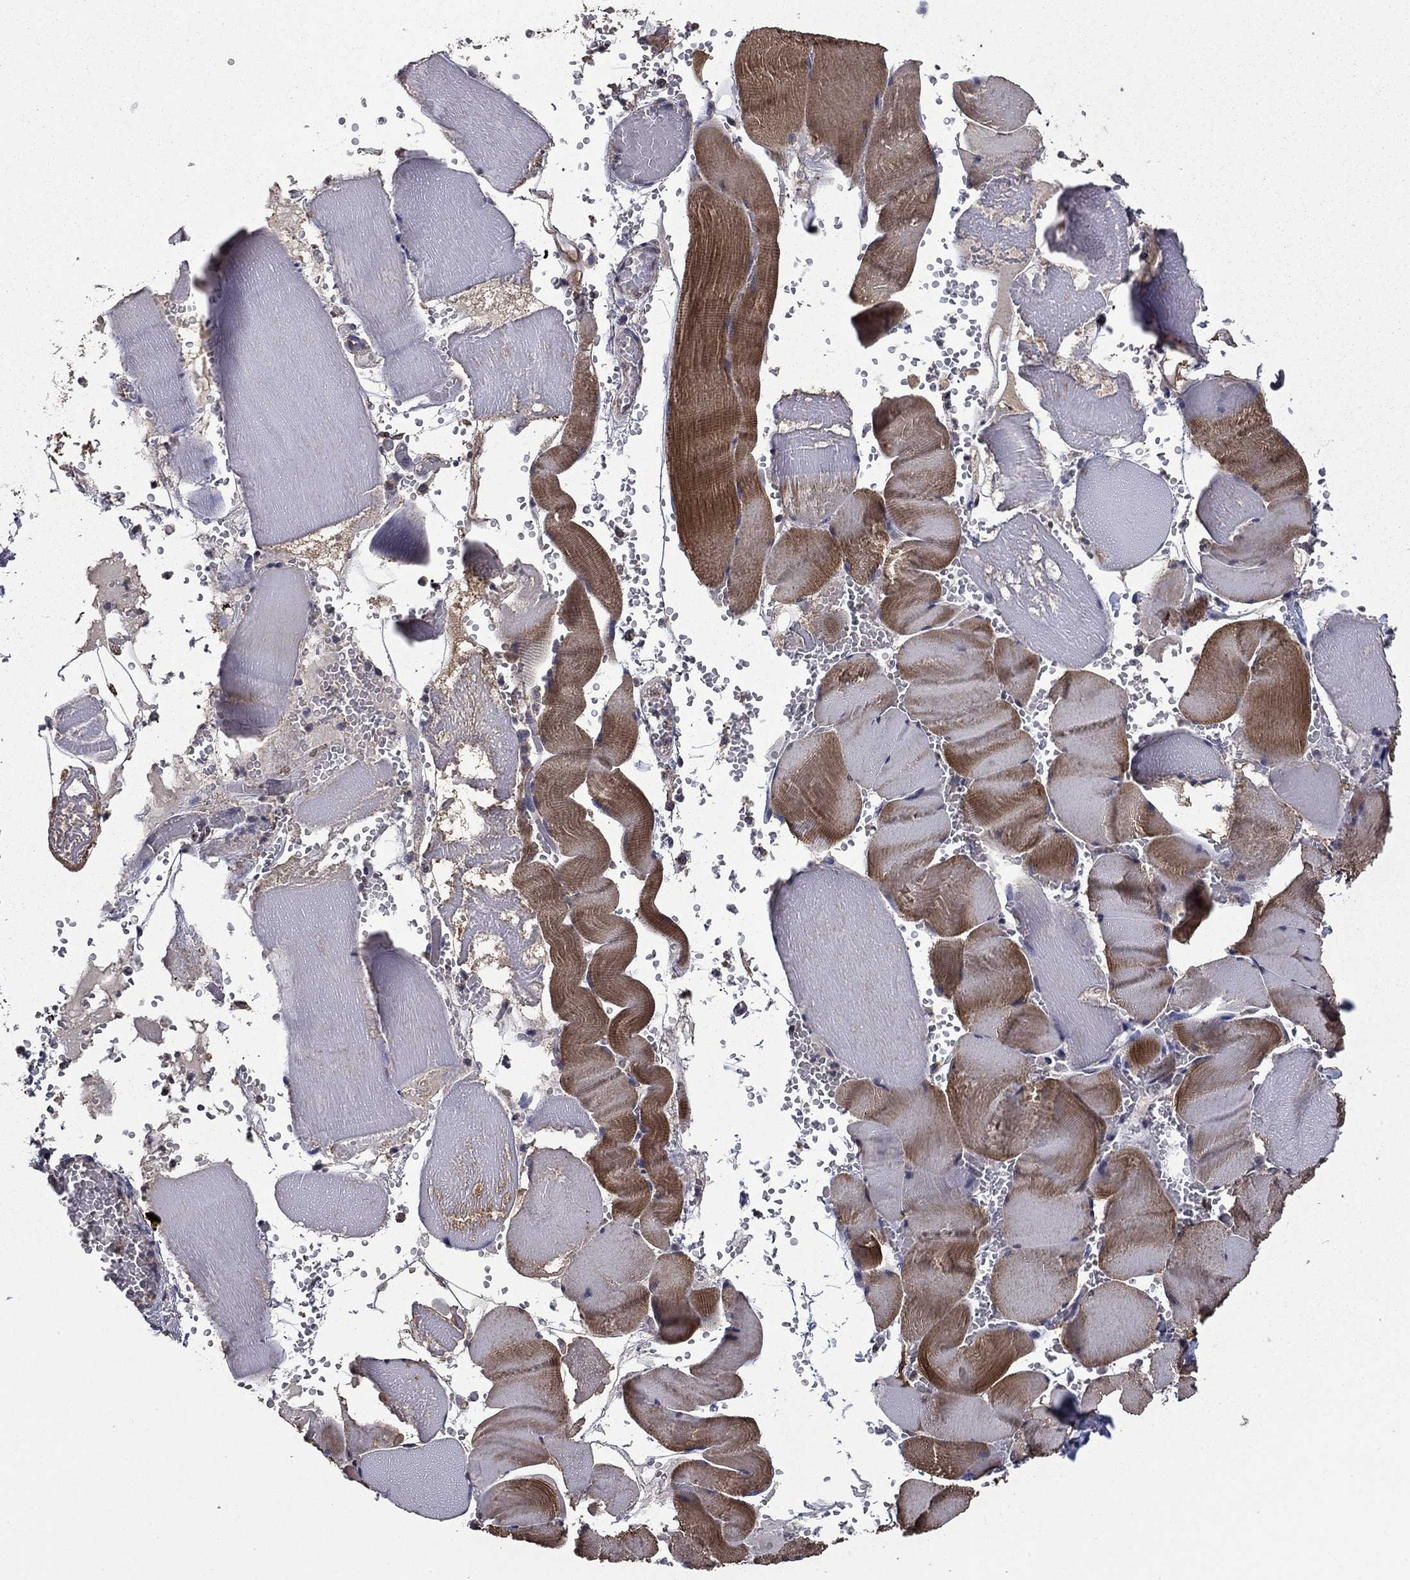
{"staining": {"intensity": "strong", "quantity": "<25%", "location": "cytoplasmic/membranous"}, "tissue": "skeletal muscle", "cell_type": "Myocytes", "image_type": "normal", "snomed": [{"axis": "morphology", "description": "Normal tissue, NOS"}, {"axis": "topography", "description": "Skeletal muscle"}], "caption": "Immunohistochemical staining of normal human skeletal muscle displays medium levels of strong cytoplasmic/membranous expression in about <25% of myocytes. Immunohistochemistry (ihc) stains the protein in brown and the nuclei are stained blue.", "gene": "MFAP3L", "patient": {"sex": "male", "age": 56}}